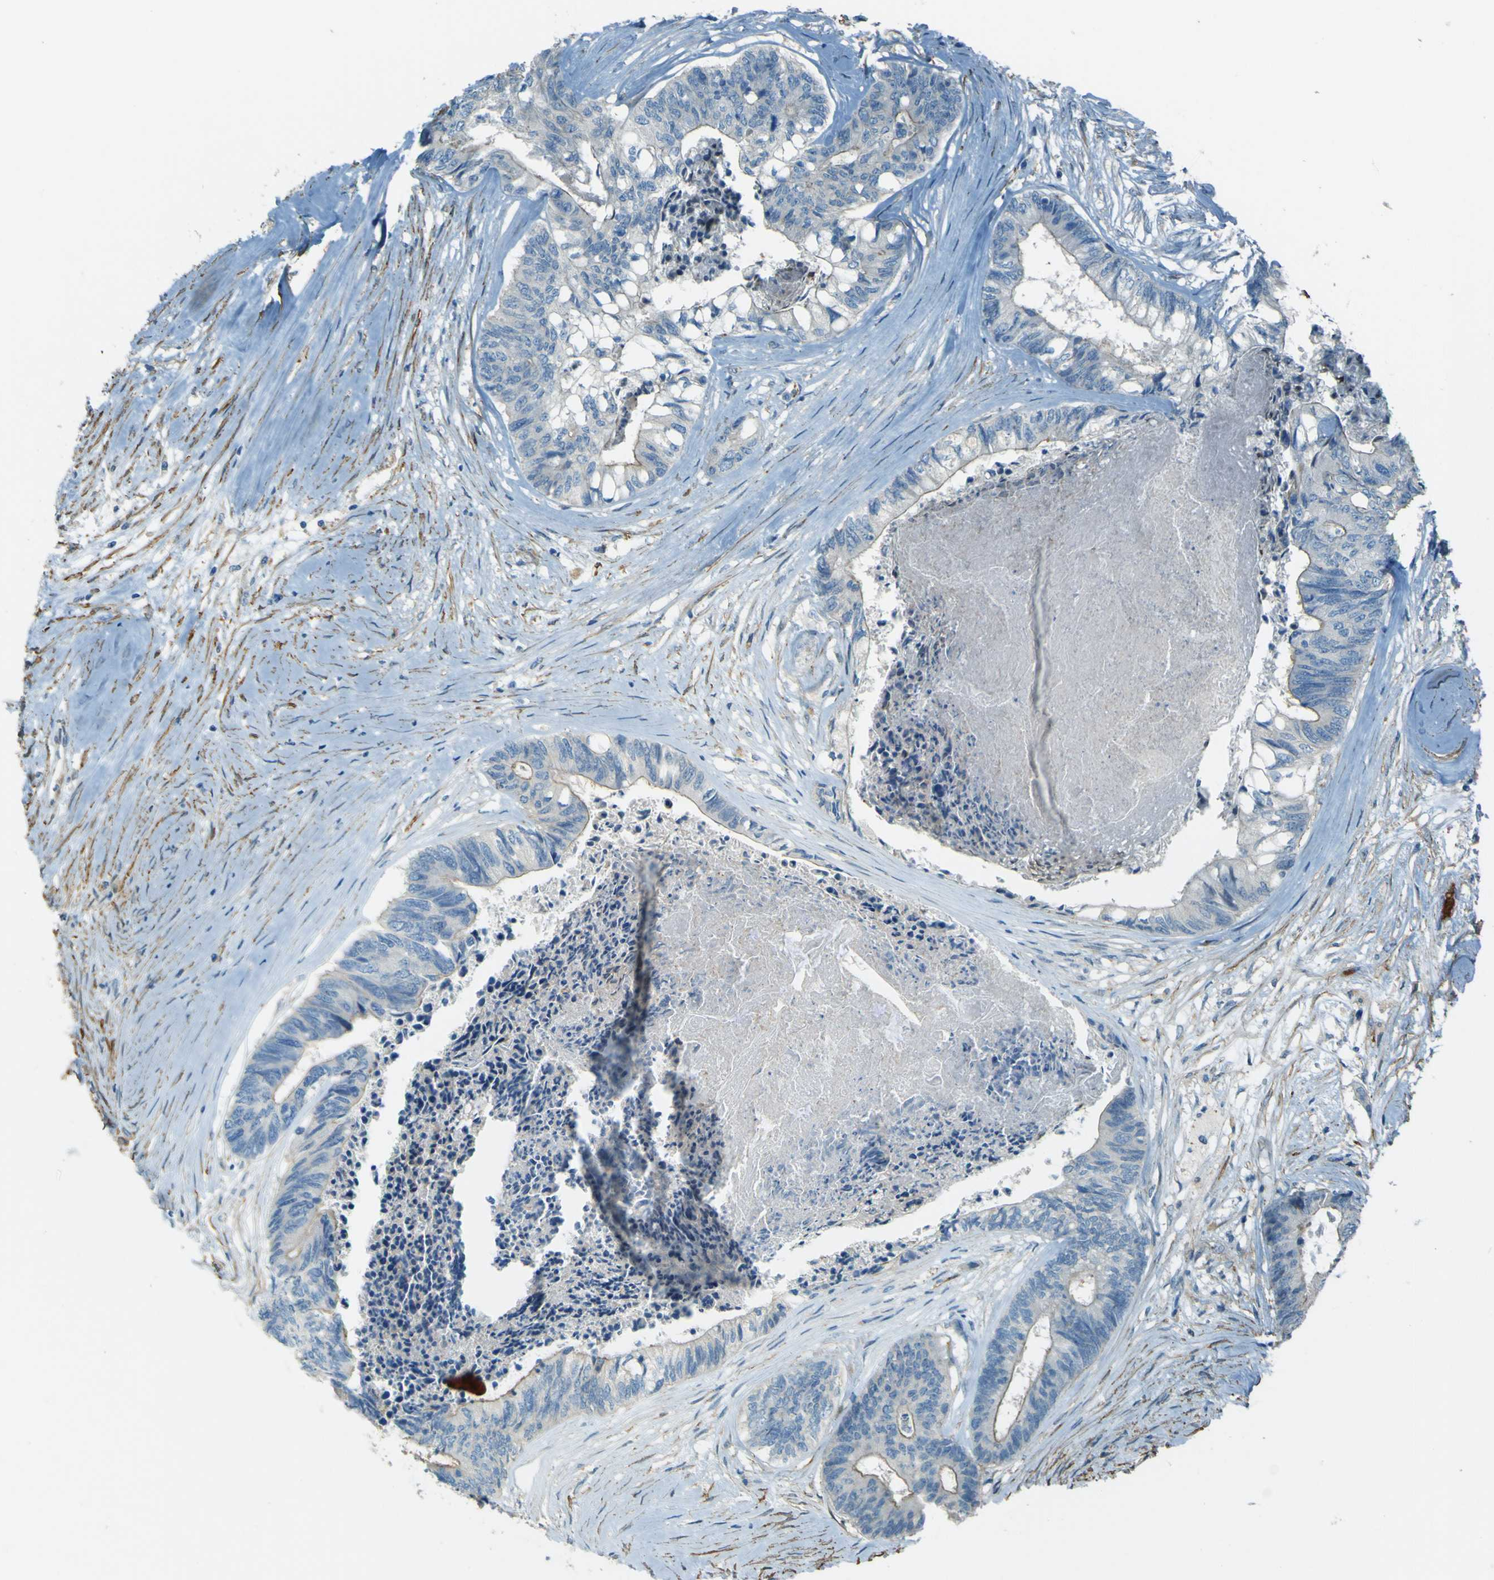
{"staining": {"intensity": "weak", "quantity": "<25%", "location": "cytoplasmic/membranous"}, "tissue": "colorectal cancer", "cell_type": "Tumor cells", "image_type": "cancer", "snomed": [{"axis": "morphology", "description": "Adenocarcinoma, NOS"}, {"axis": "topography", "description": "Rectum"}], "caption": "IHC micrograph of neoplastic tissue: colorectal cancer stained with DAB (3,3'-diaminobenzidine) displays no significant protein staining in tumor cells.", "gene": "NEXN", "patient": {"sex": "male", "age": 63}}